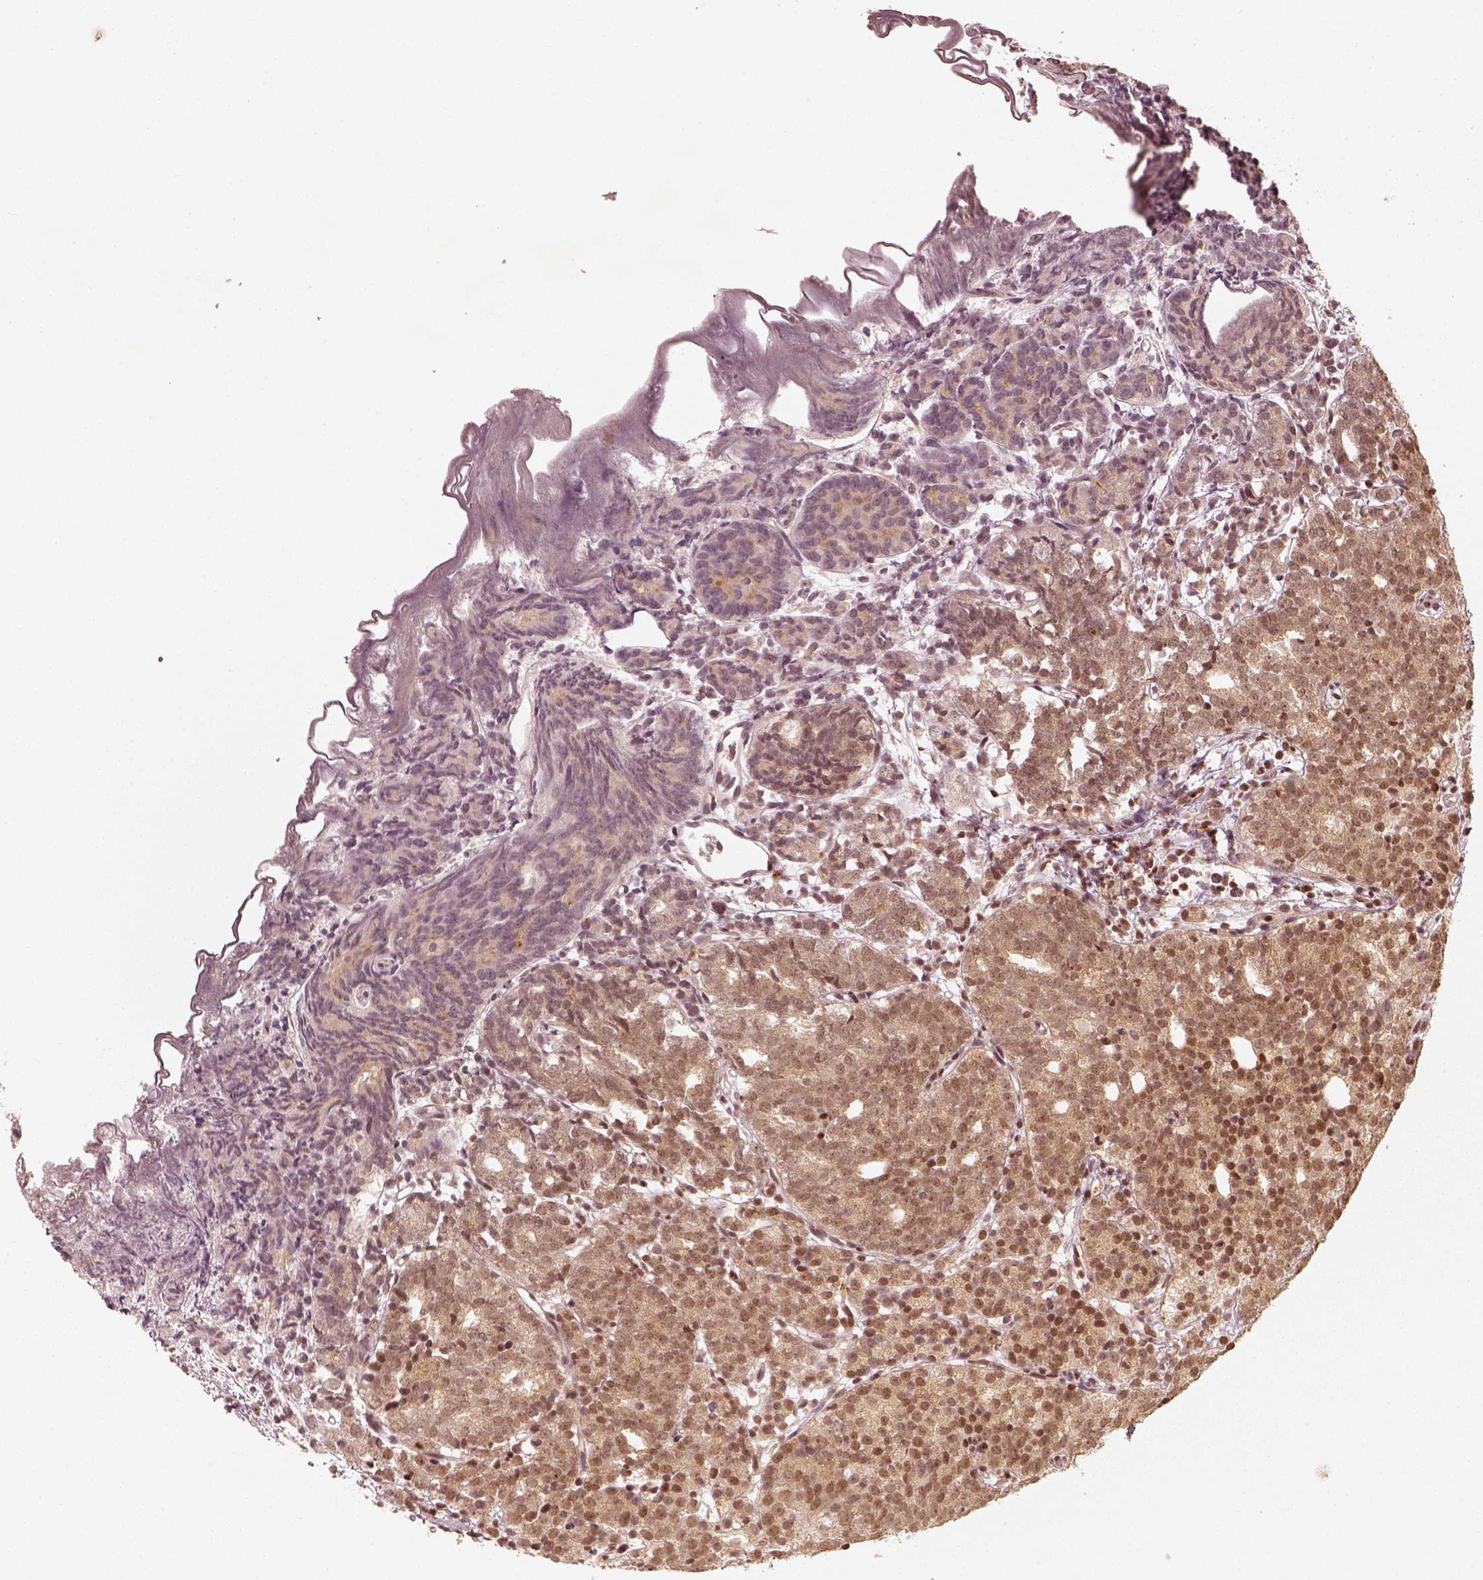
{"staining": {"intensity": "moderate", "quantity": ">75%", "location": "nuclear"}, "tissue": "prostate cancer", "cell_type": "Tumor cells", "image_type": "cancer", "snomed": [{"axis": "morphology", "description": "Adenocarcinoma, High grade"}, {"axis": "topography", "description": "Prostate"}], "caption": "About >75% of tumor cells in human adenocarcinoma (high-grade) (prostate) reveal moderate nuclear protein expression as visualized by brown immunohistochemical staining.", "gene": "GMEB2", "patient": {"sex": "male", "age": 53}}